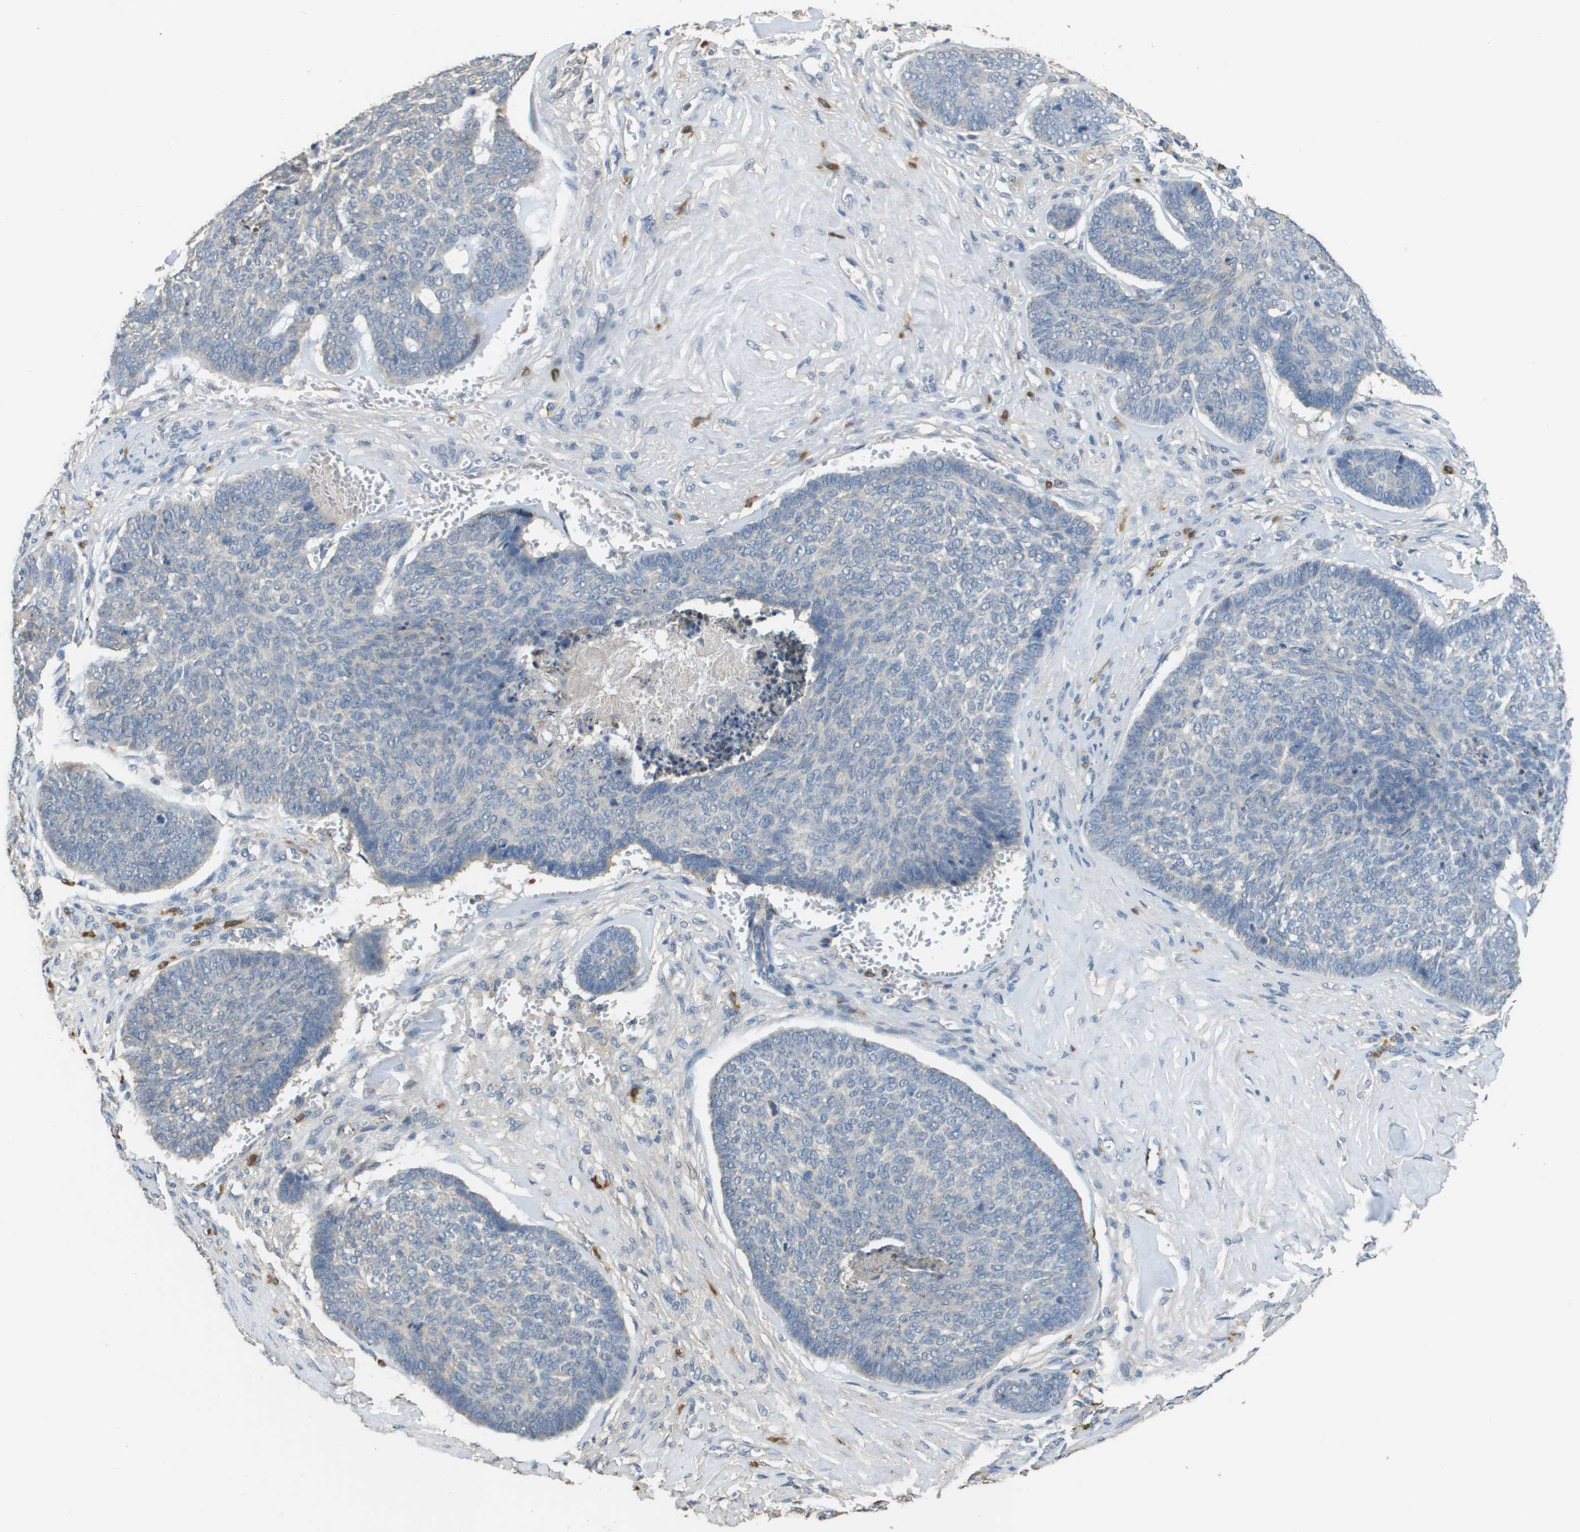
{"staining": {"intensity": "negative", "quantity": "none", "location": "none"}, "tissue": "skin cancer", "cell_type": "Tumor cells", "image_type": "cancer", "snomed": [{"axis": "morphology", "description": "Basal cell carcinoma"}, {"axis": "topography", "description": "Skin"}], "caption": "Tumor cells show no significant protein expression in skin cancer.", "gene": "RAB27B", "patient": {"sex": "male", "age": 84}}